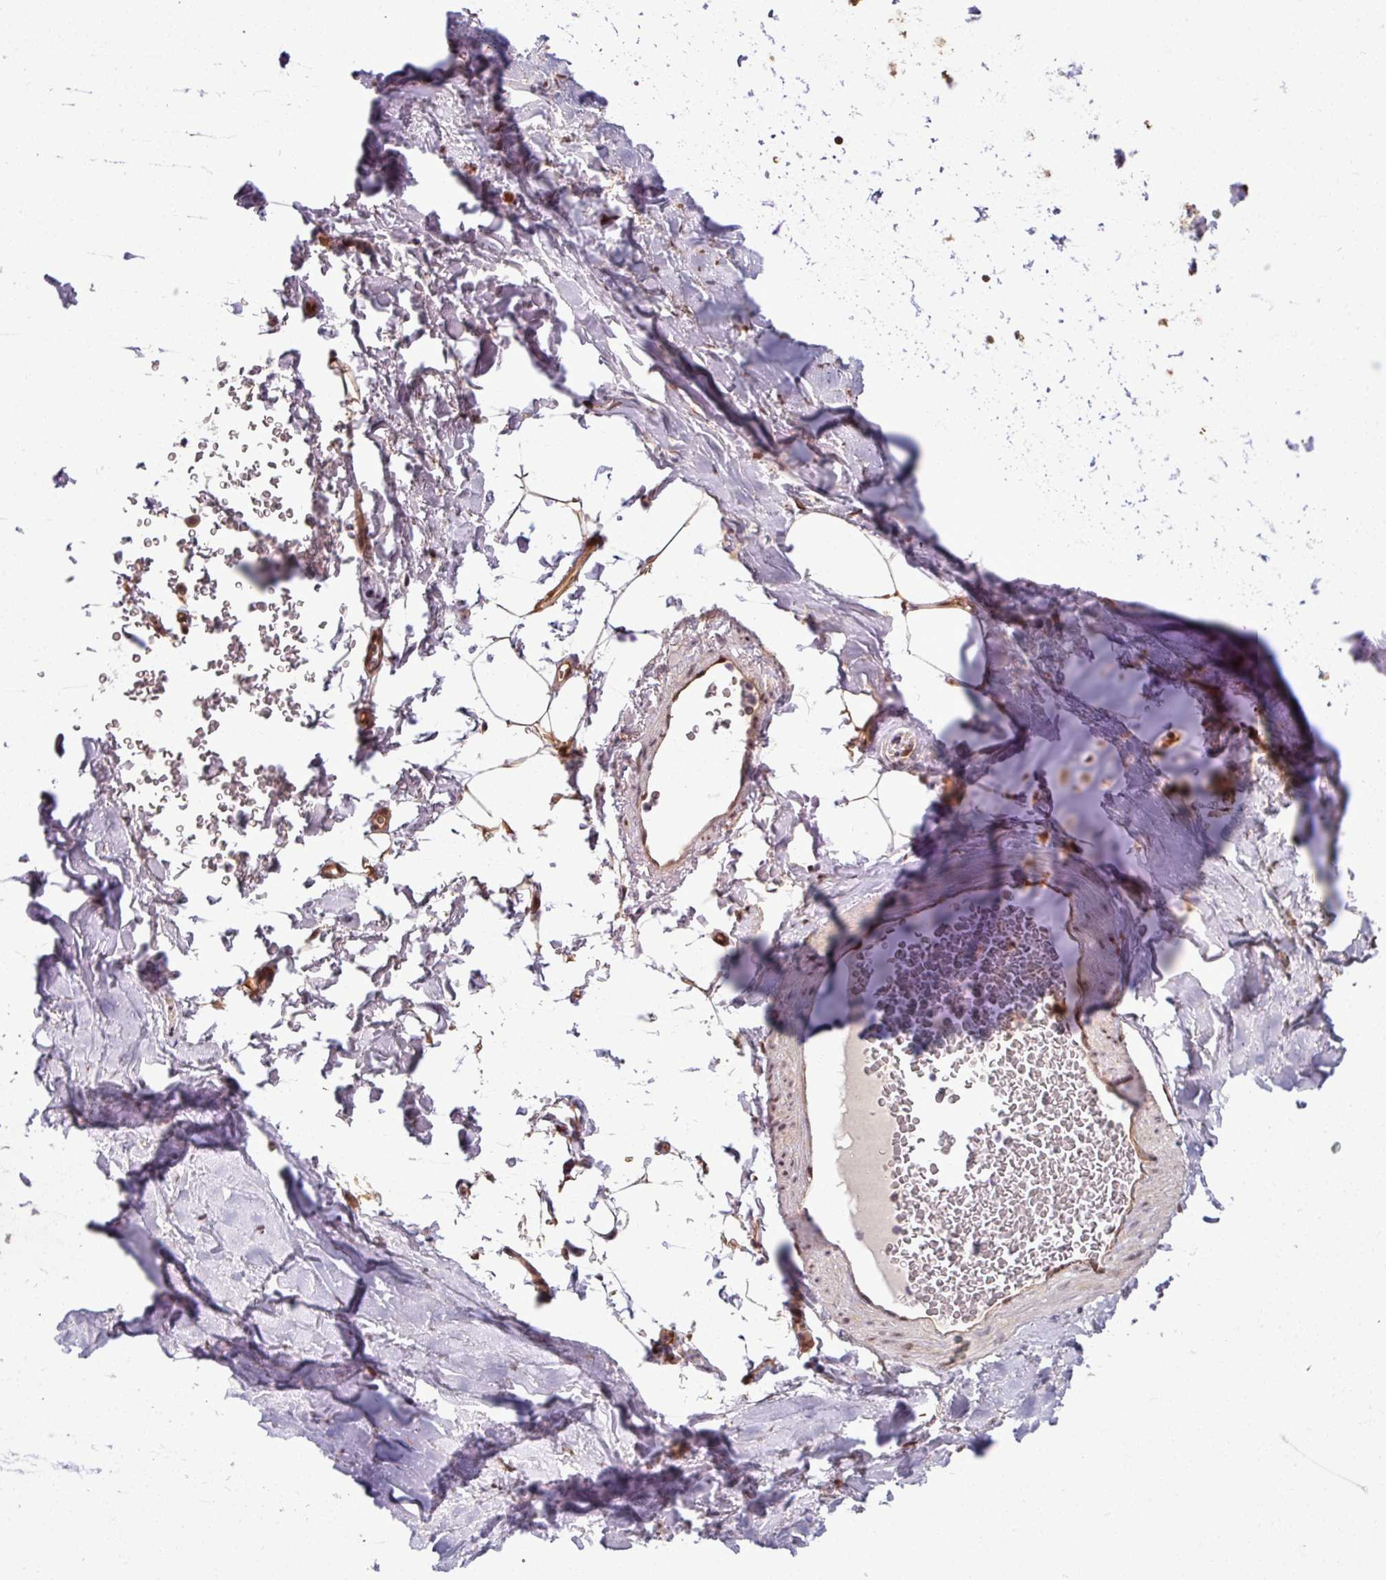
{"staining": {"intensity": "negative", "quantity": "none", "location": "none"}, "tissue": "adipose tissue", "cell_type": "Adipocytes", "image_type": "normal", "snomed": [{"axis": "morphology", "description": "Normal tissue, NOS"}, {"axis": "topography", "description": "Cartilage tissue"}, {"axis": "topography", "description": "Bronchus"}], "caption": "Photomicrograph shows no protein staining in adipocytes of benign adipose tissue.", "gene": "KCTD11", "patient": {"sex": "female", "age": 72}}